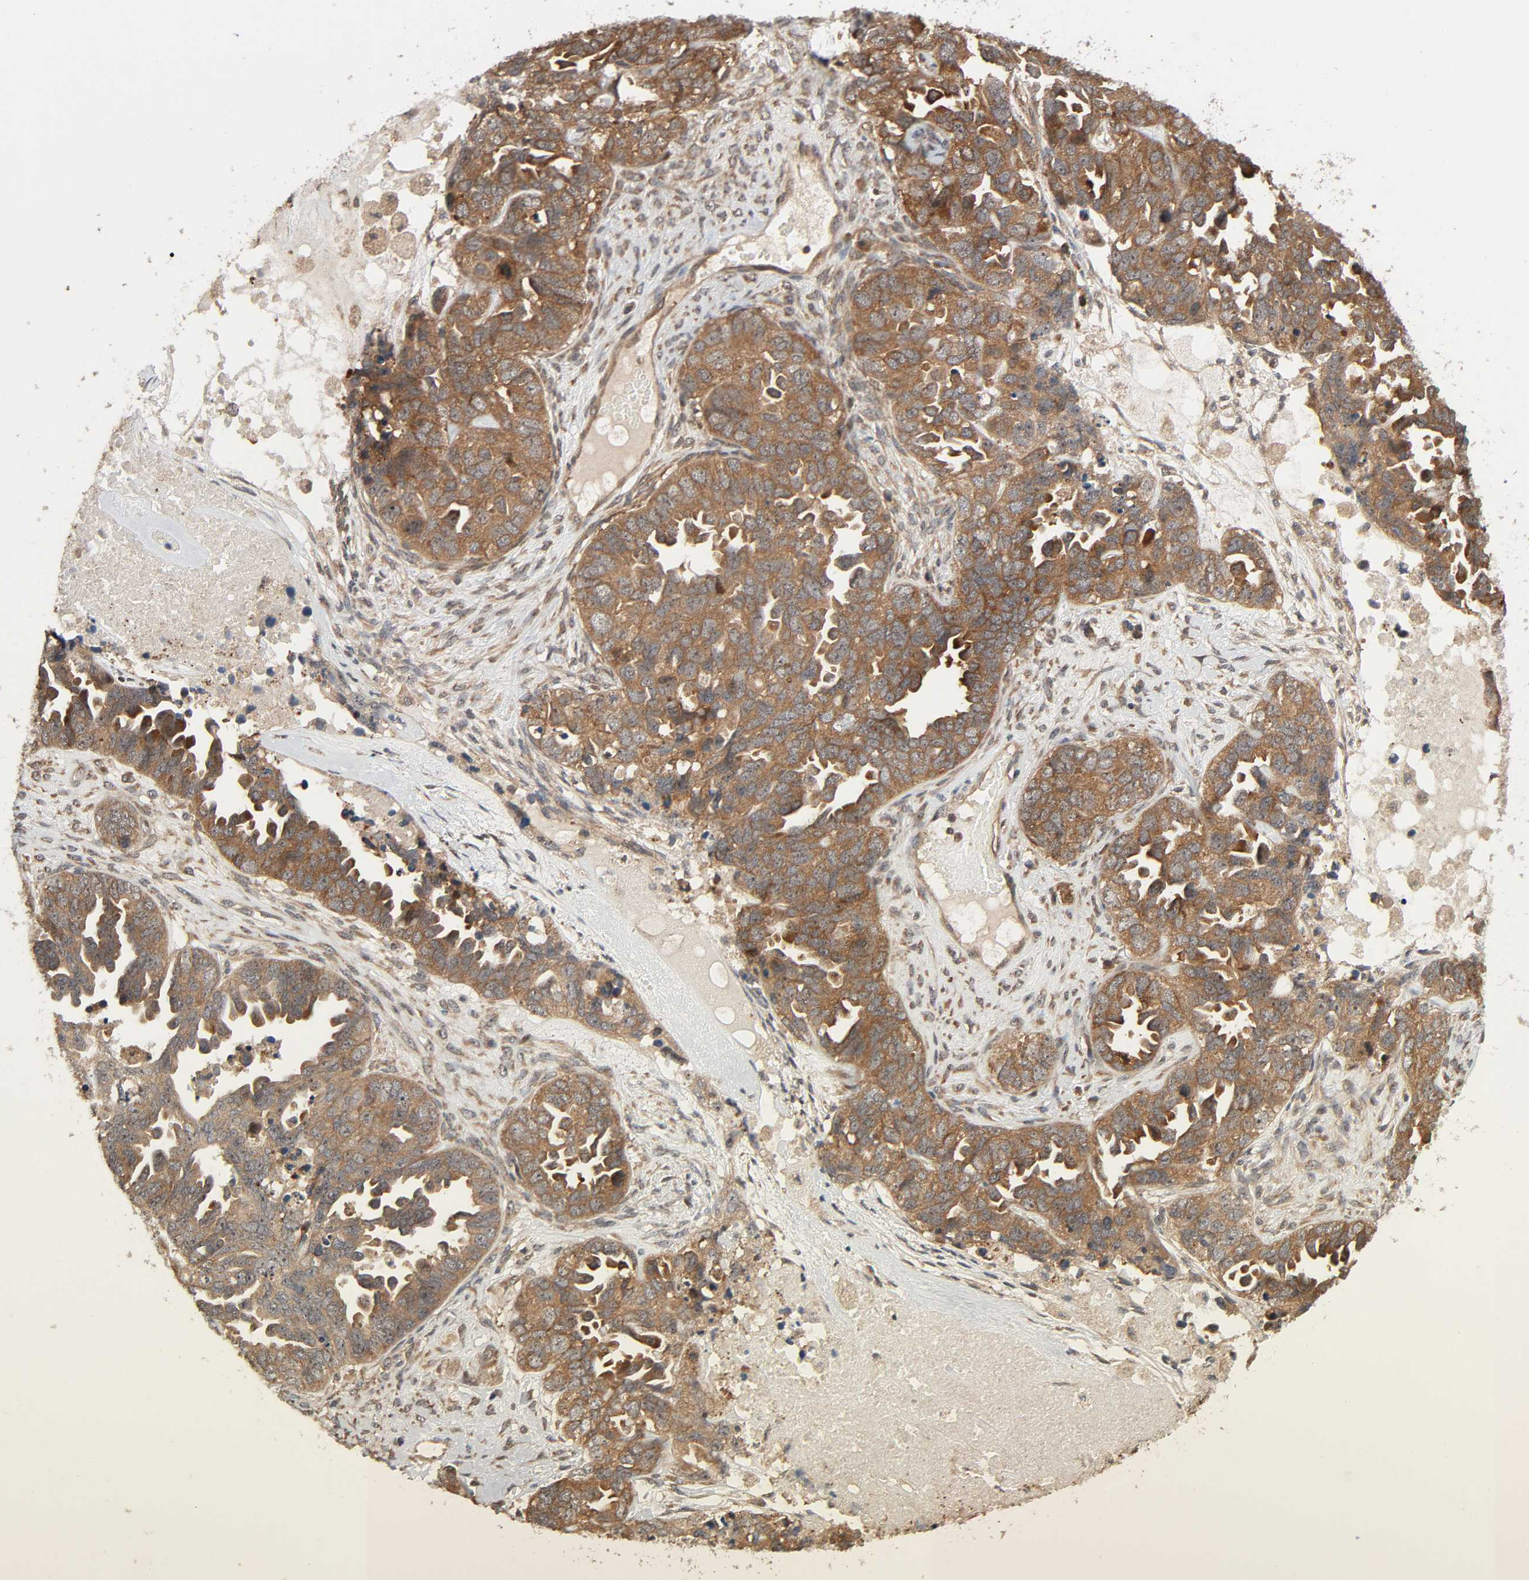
{"staining": {"intensity": "moderate", "quantity": ">75%", "location": "cytoplasmic/membranous"}, "tissue": "ovarian cancer", "cell_type": "Tumor cells", "image_type": "cancer", "snomed": [{"axis": "morphology", "description": "Cystadenocarcinoma, serous, NOS"}, {"axis": "topography", "description": "Ovary"}], "caption": "An IHC photomicrograph of neoplastic tissue is shown. Protein staining in brown labels moderate cytoplasmic/membranous positivity in serous cystadenocarcinoma (ovarian) within tumor cells.", "gene": "PPP2R1B", "patient": {"sex": "female", "age": 82}}